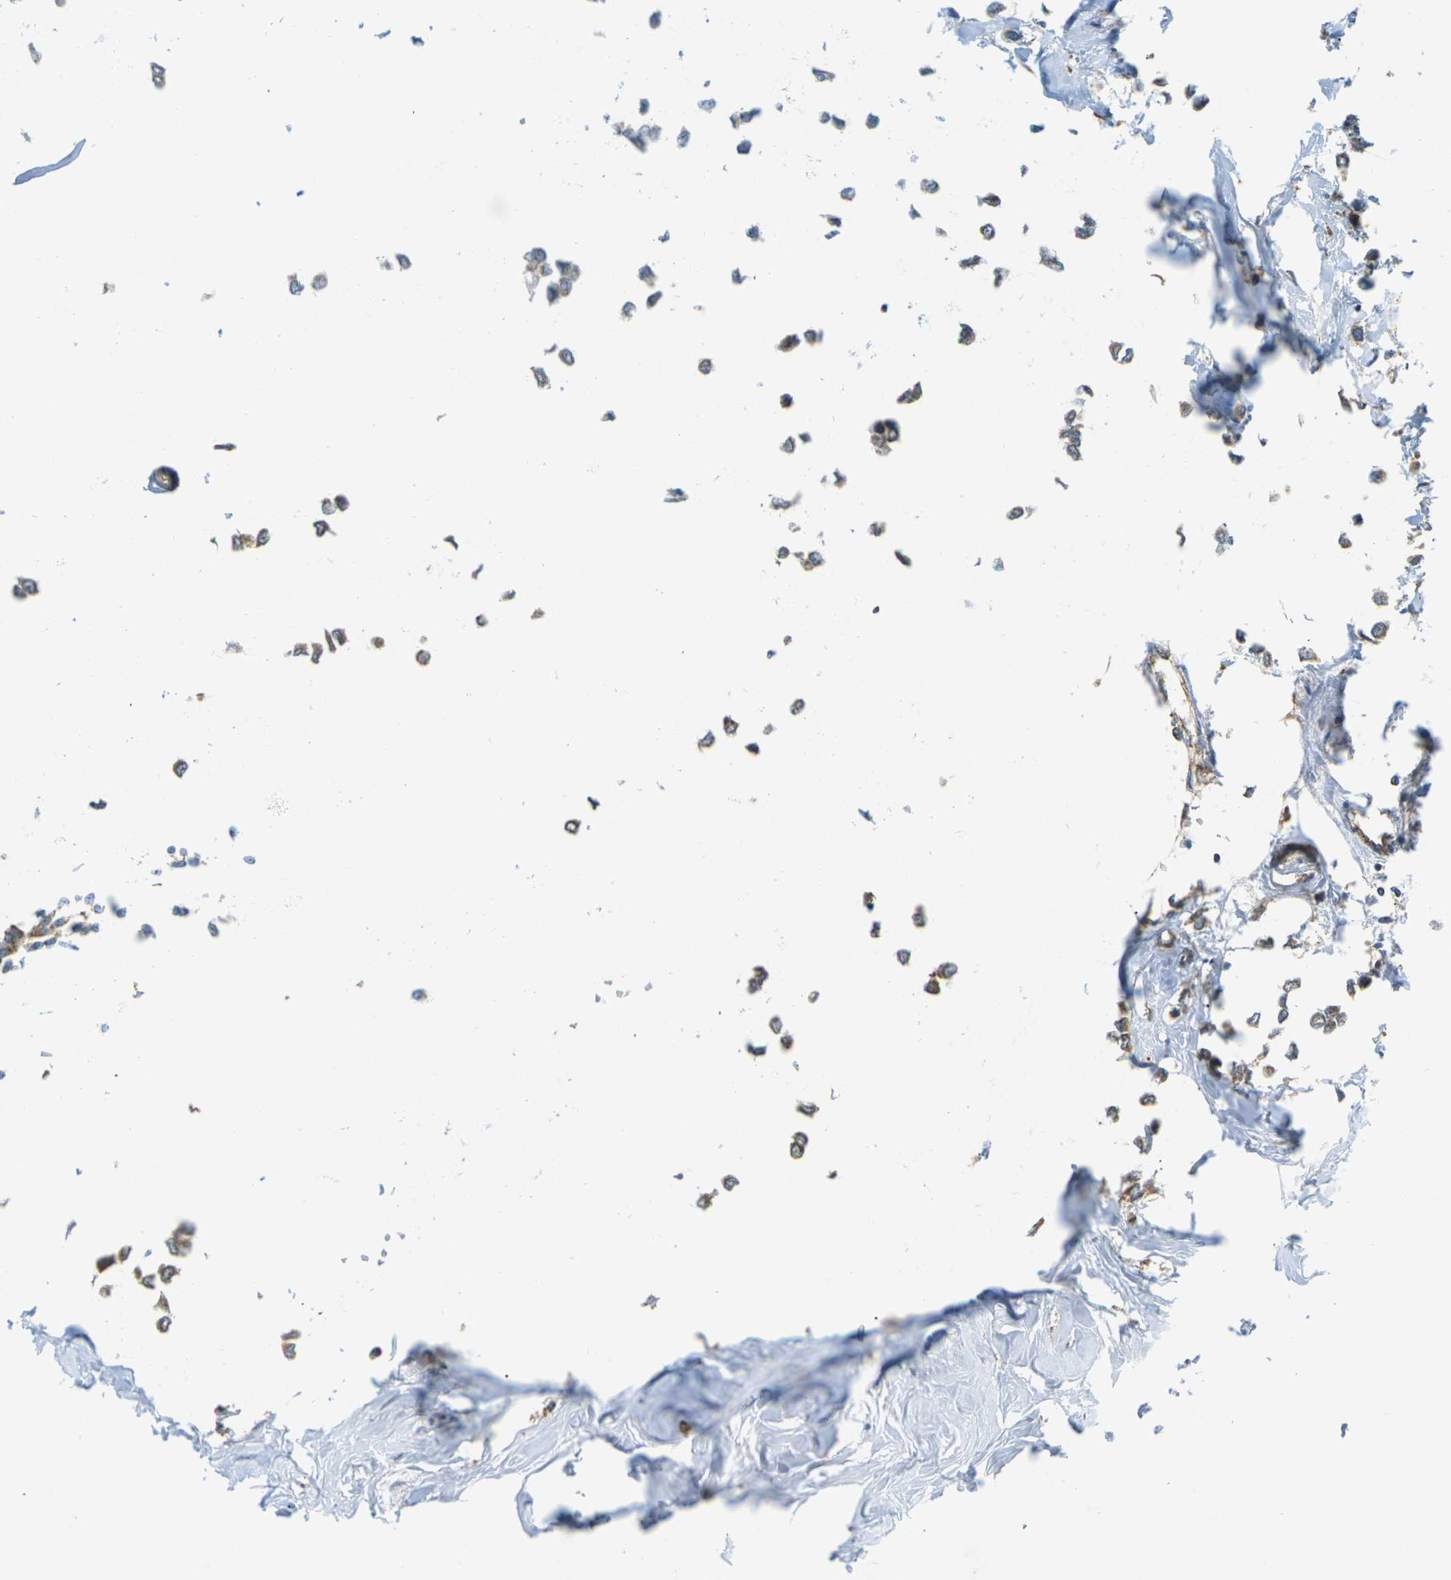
{"staining": {"intensity": "moderate", "quantity": ">75%", "location": "cytoplasmic/membranous"}, "tissue": "breast cancer", "cell_type": "Tumor cells", "image_type": "cancer", "snomed": [{"axis": "morphology", "description": "Lobular carcinoma"}, {"axis": "topography", "description": "Breast"}], "caption": "A medium amount of moderate cytoplasmic/membranous staining is present in about >75% of tumor cells in lobular carcinoma (breast) tissue.", "gene": "KSR1", "patient": {"sex": "female", "age": 51}}